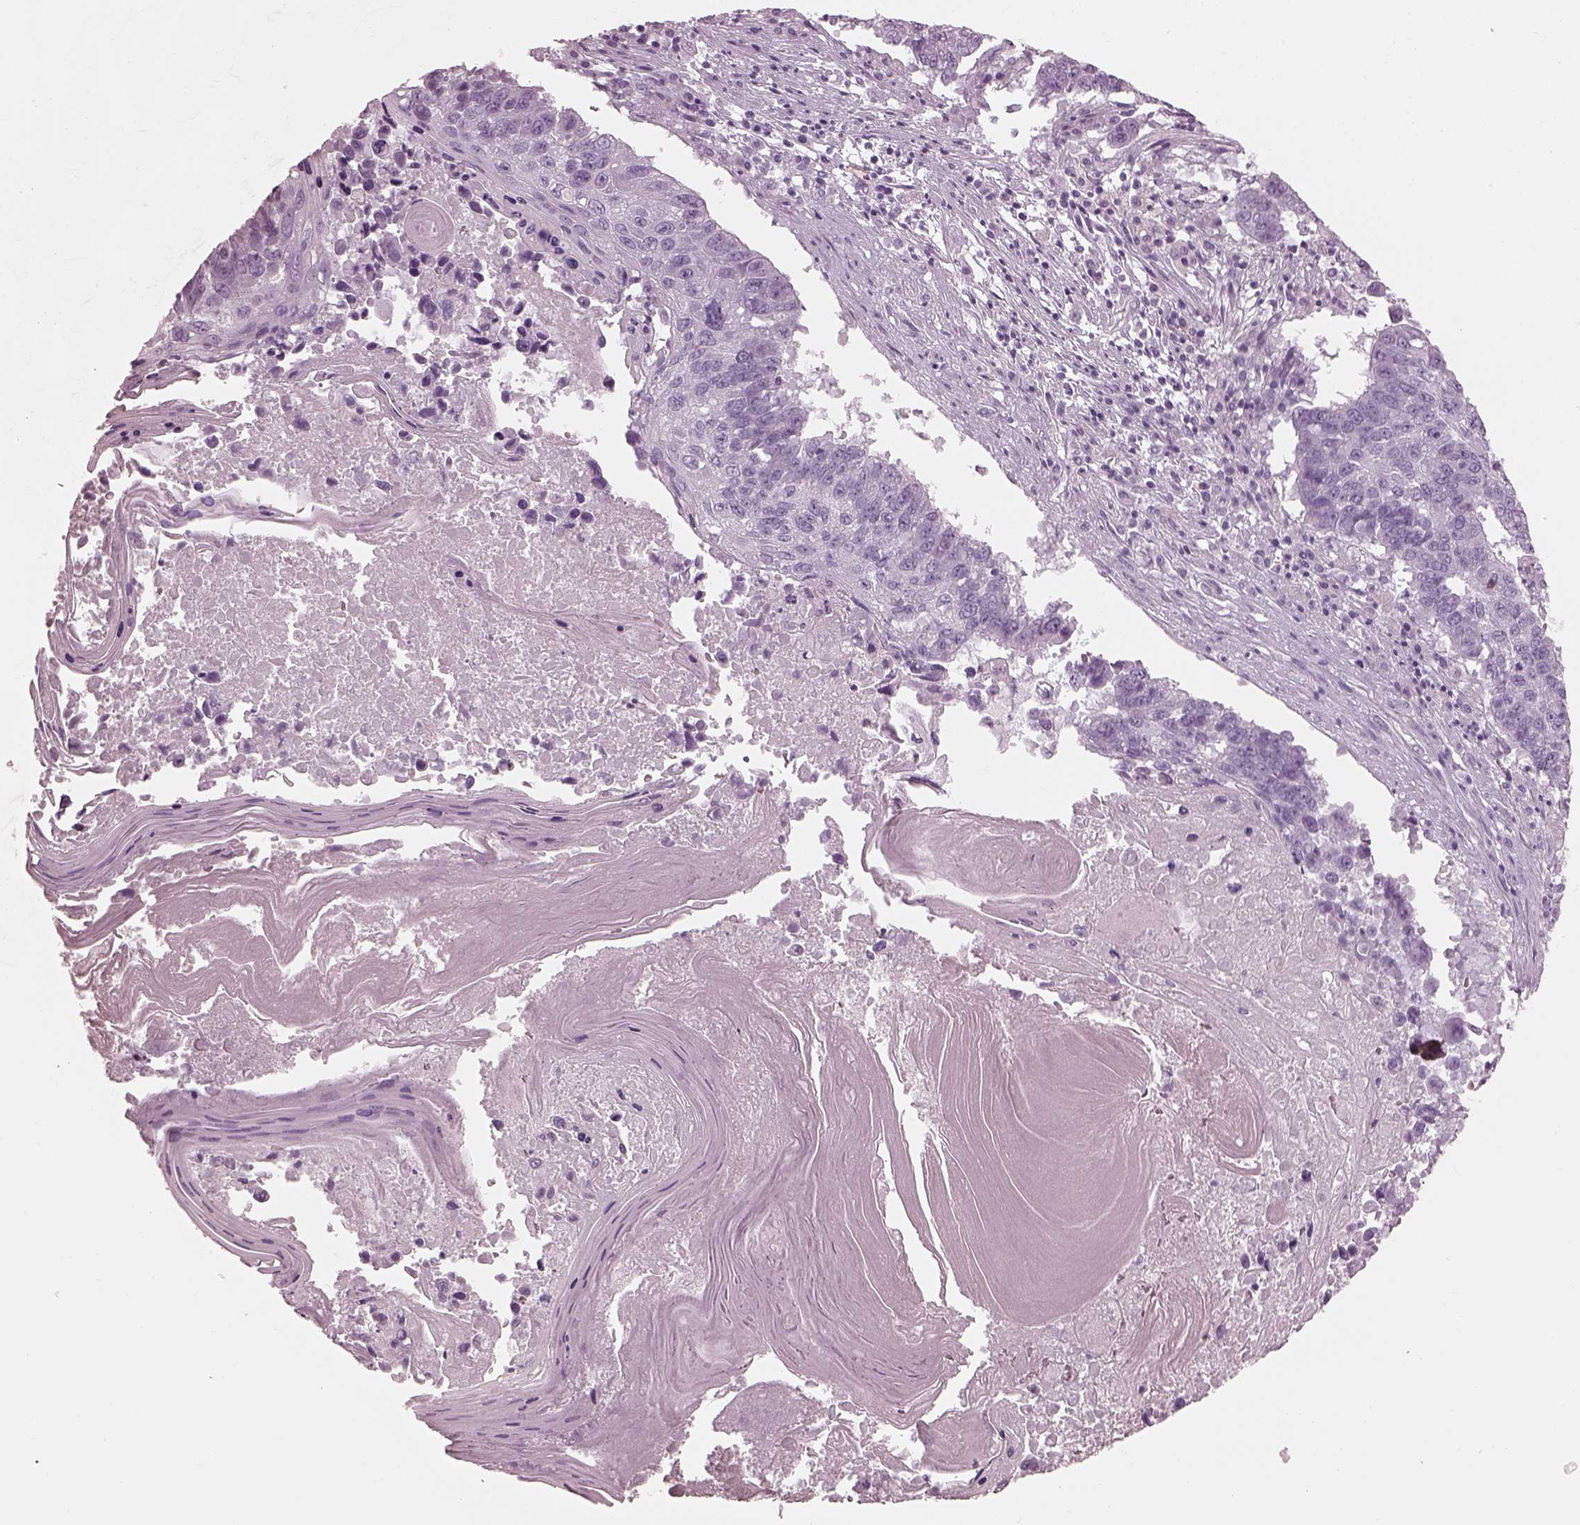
{"staining": {"intensity": "negative", "quantity": "none", "location": "none"}, "tissue": "lung cancer", "cell_type": "Tumor cells", "image_type": "cancer", "snomed": [{"axis": "morphology", "description": "Squamous cell carcinoma, NOS"}, {"axis": "topography", "description": "Lung"}], "caption": "IHC of human squamous cell carcinoma (lung) demonstrates no staining in tumor cells.", "gene": "RSPH9", "patient": {"sex": "male", "age": 73}}